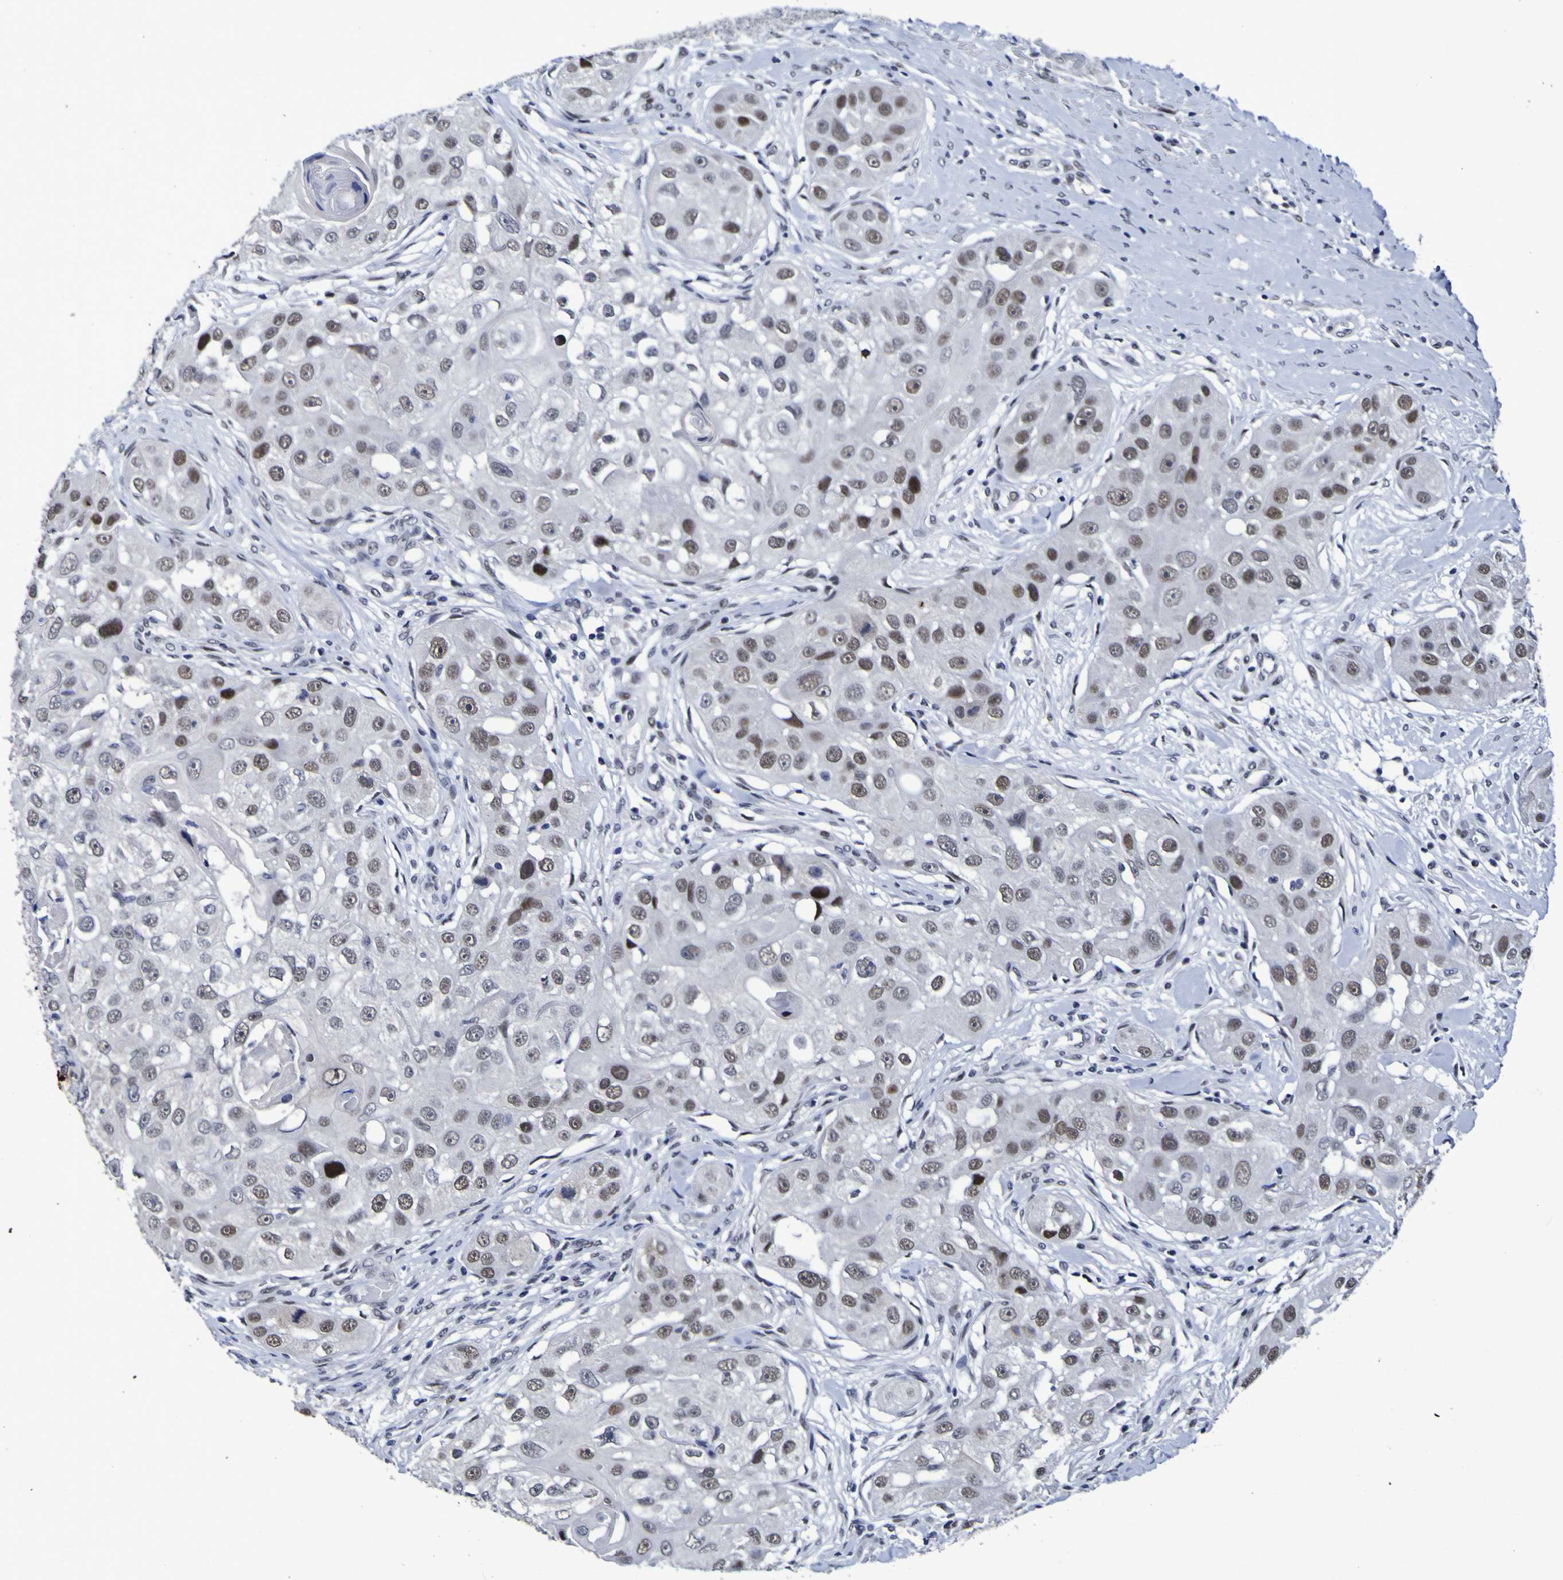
{"staining": {"intensity": "weak", "quantity": ">75%", "location": "nuclear"}, "tissue": "head and neck cancer", "cell_type": "Tumor cells", "image_type": "cancer", "snomed": [{"axis": "morphology", "description": "Normal tissue, NOS"}, {"axis": "morphology", "description": "Squamous cell carcinoma, NOS"}, {"axis": "topography", "description": "Skeletal muscle"}, {"axis": "topography", "description": "Head-Neck"}], "caption": "Human head and neck squamous cell carcinoma stained for a protein (brown) shows weak nuclear positive positivity in about >75% of tumor cells.", "gene": "MBD3", "patient": {"sex": "male", "age": 51}}